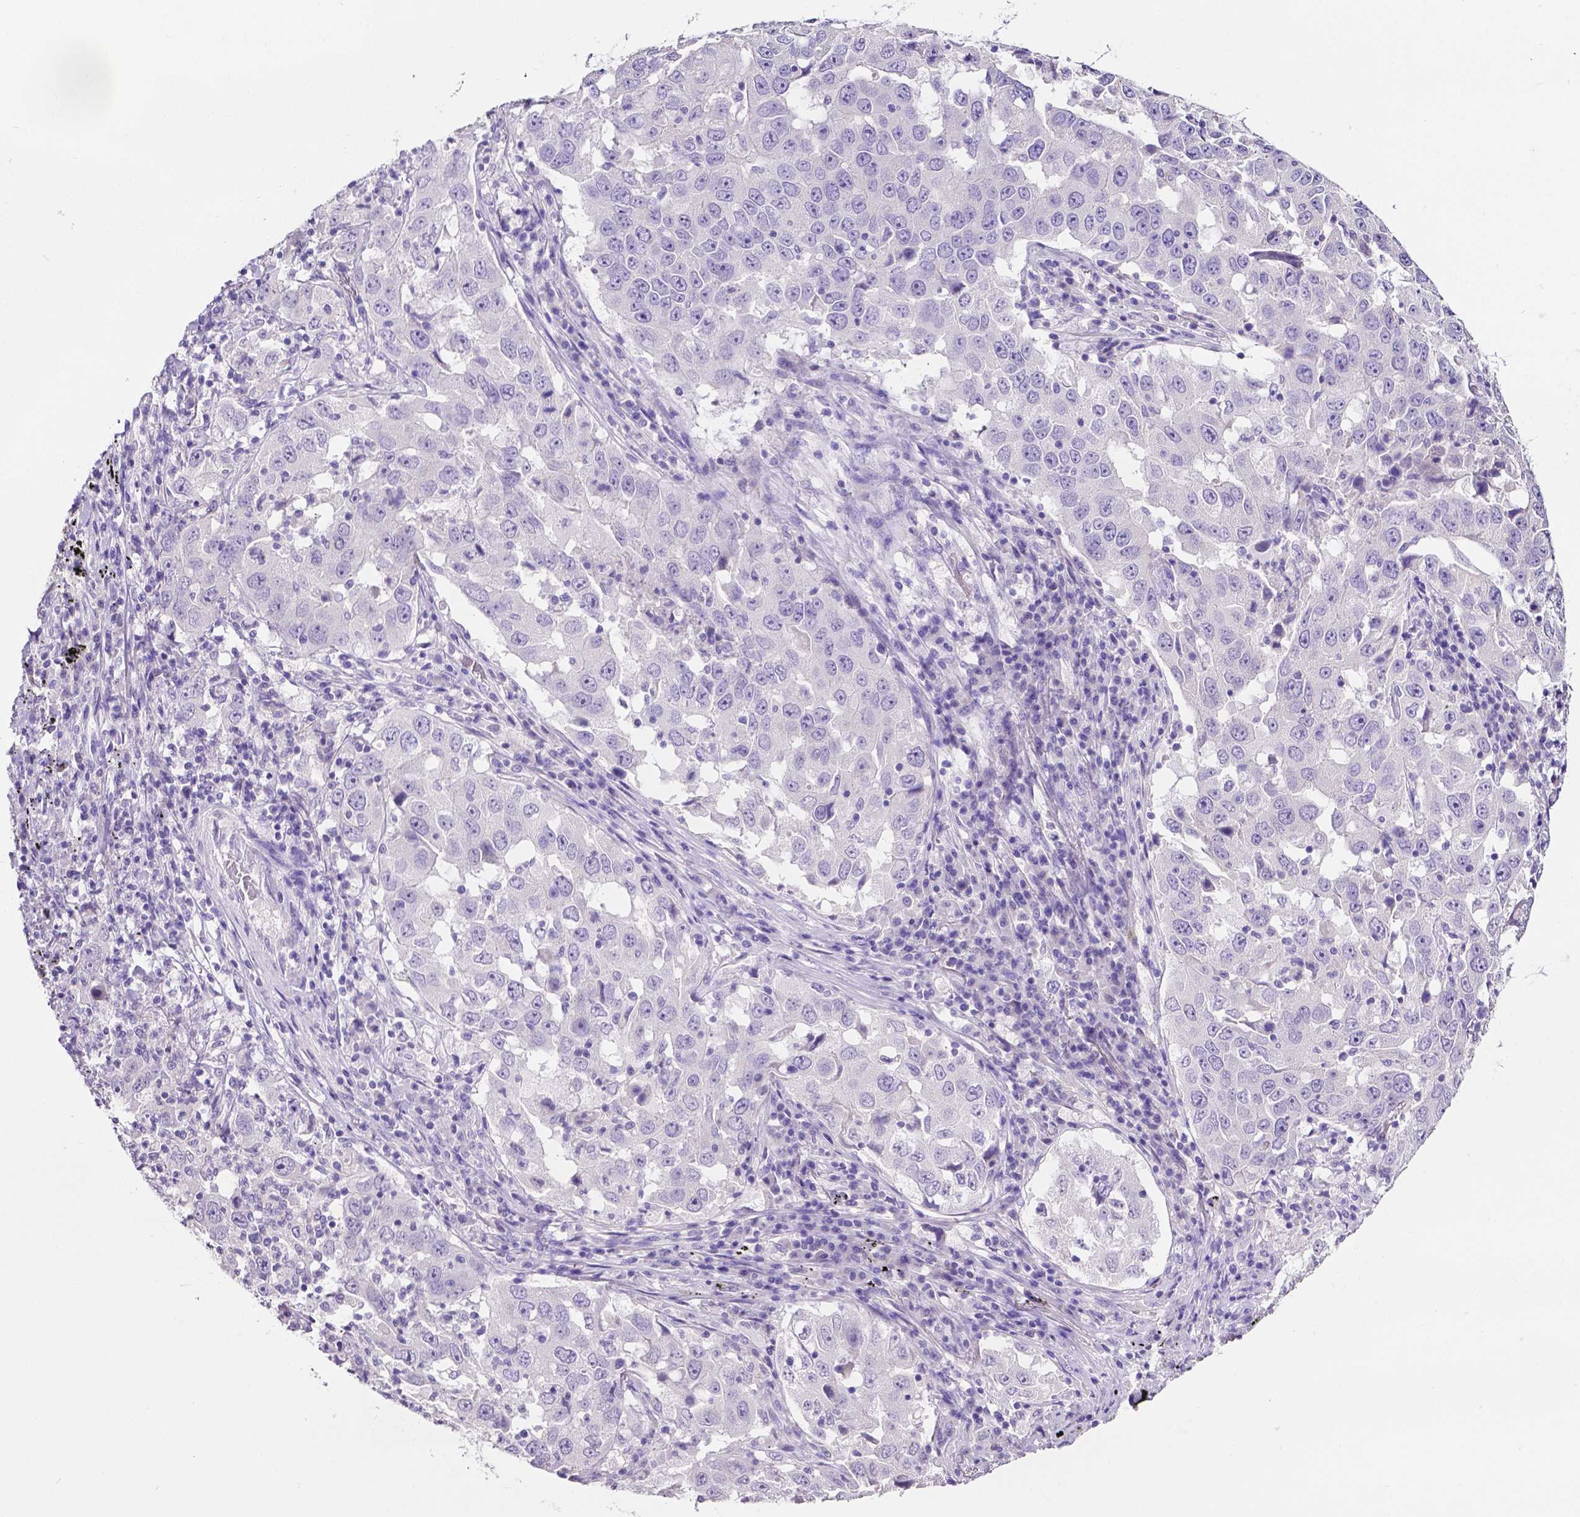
{"staining": {"intensity": "negative", "quantity": "none", "location": "none"}, "tissue": "lung cancer", "cell_type": "Tumor cells", "image_type": "cancer", "snomed": [{"axis": "morphology", "description": "Adenocarcinoma, NOS"}, {"axis": "topography", "description": "Lung"}], "caption": "Tumor cells are negative for protein expression in human lung cancer (adenocarcinoma). (Brightfield microscopy of DAB immunohistochemistry (IHC) at high magnification).", "gene": "SLC22A2", "patient": {"sex": "male", "age": 73}}